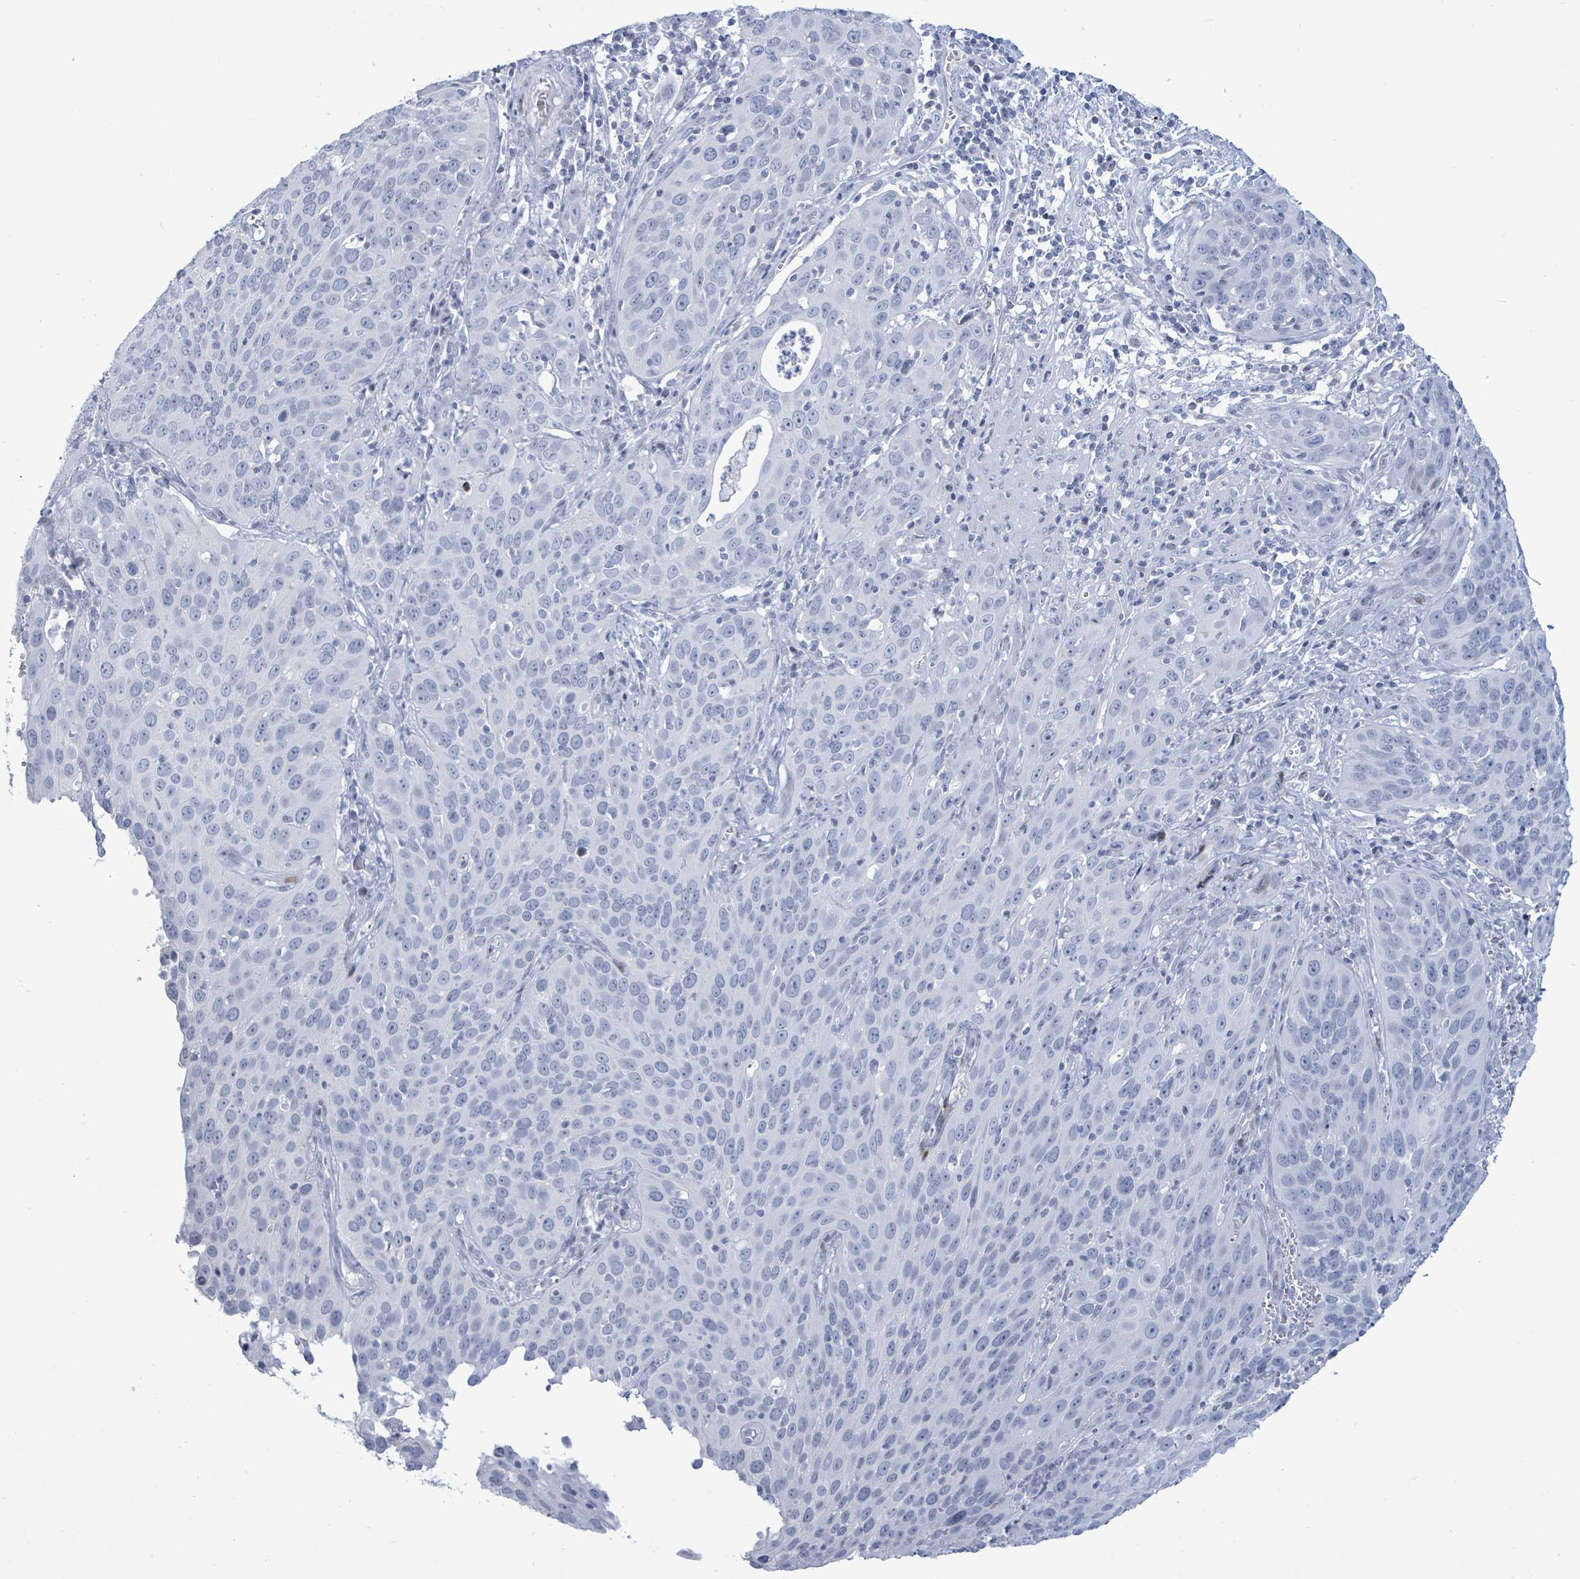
{"staining": {"intensity": "negative", "quantity": "none", "location": "none"}, "tissue": "cervical cancer", "cell_type": "Tumor cells", "image_type": "cancer", "snomed": [{"axis": "morphology", "description": "Squamous cell carcinoma, NOS"}, {"axis": "topography", "description": "Cervix"}], "caption": "Cervical squamous cell carcinoma was stained to show a protein in brown. There is no significant positivity in tumor cells. (DAB IHC, high magnification).", "gene": "MALL", "patient": {"sex": "female", "age": 36}}